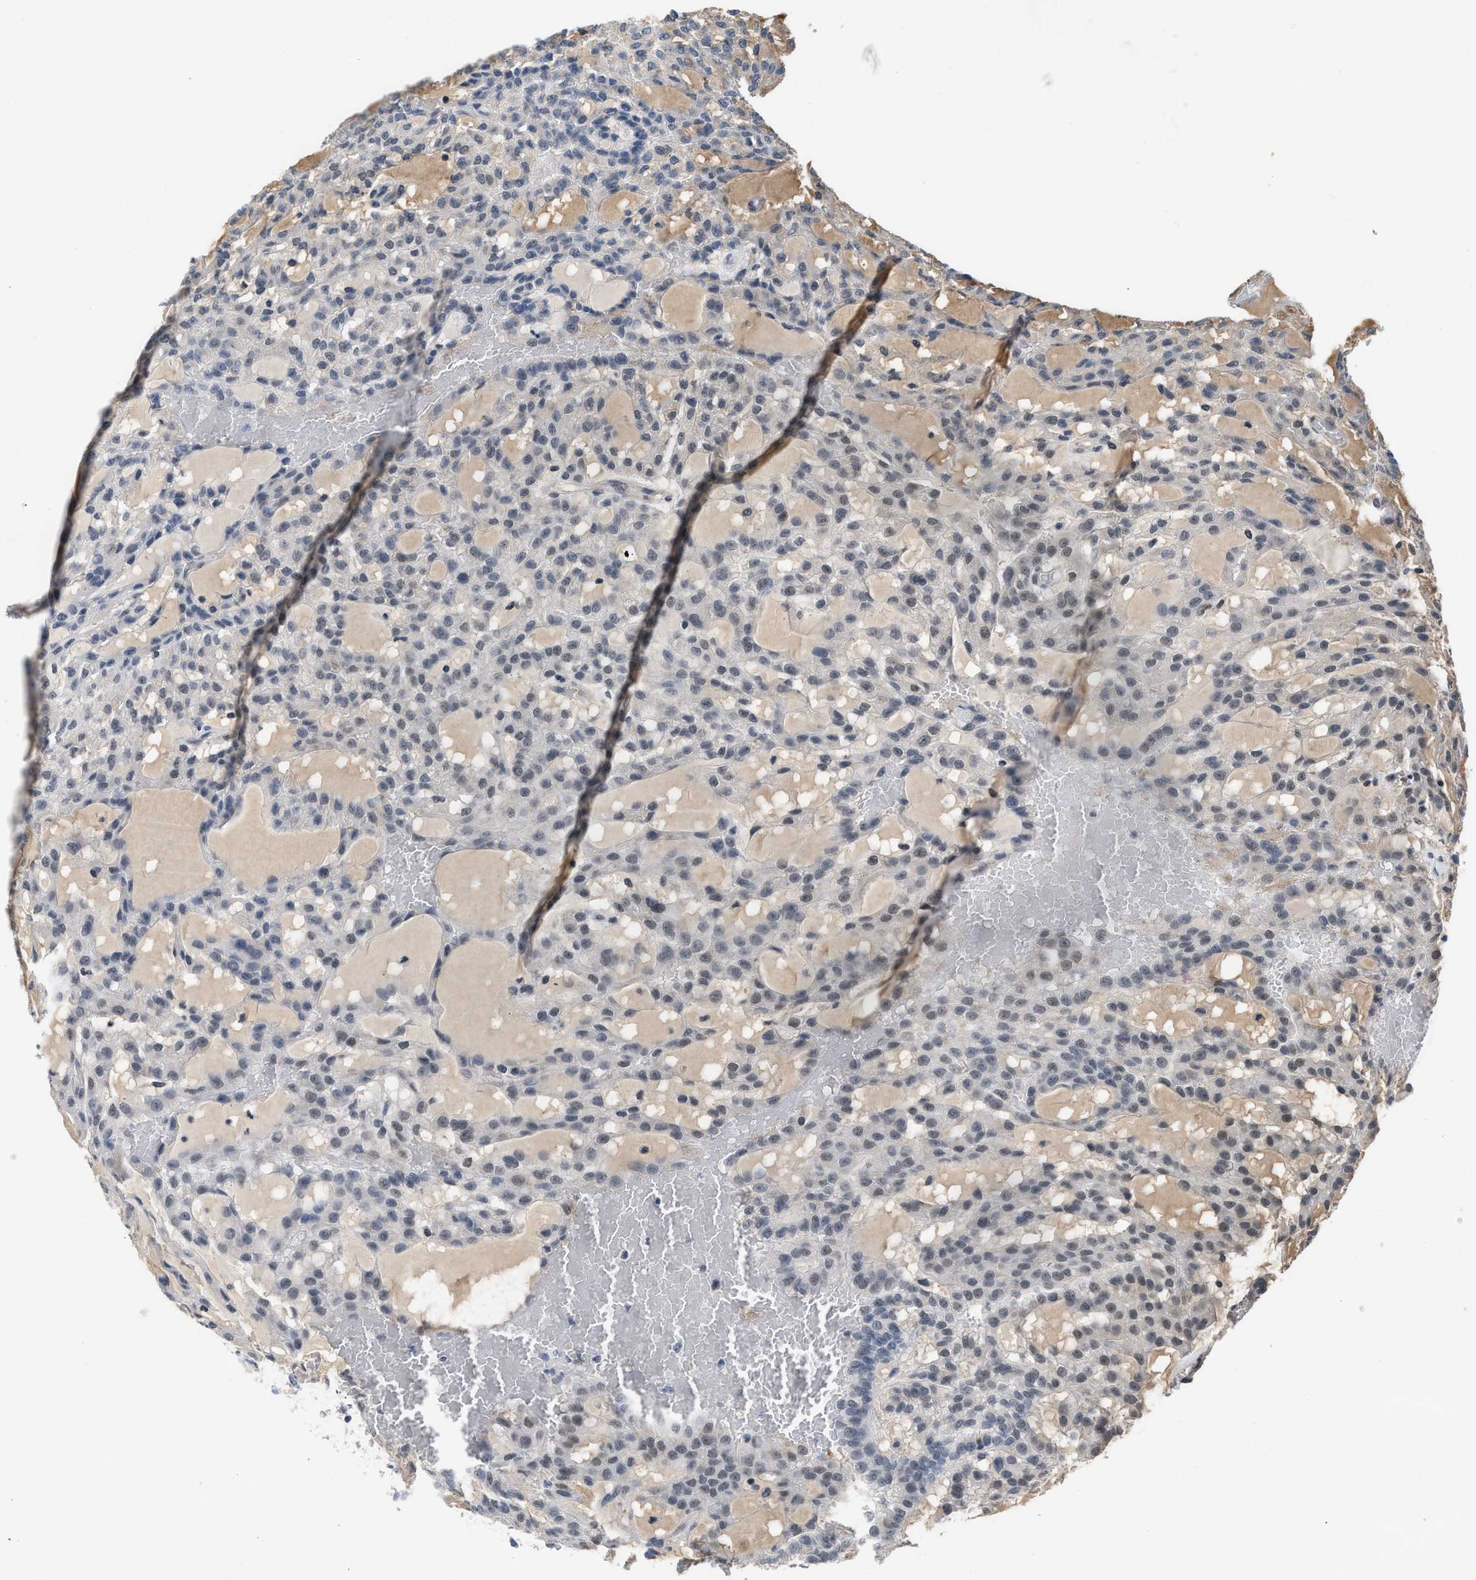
{"staining": {"intensity": "weak", "quantity": "<25%", "location": "nuclear"}, "tissue": "renal cancer", "cell_type": "Tumor cells", "image_type": "cancer", "snomed": [{"axis": "morphology", "description": "Adenocarcinoma, NOS"}, {"axis": "topography", "description": "Kidney"}], "caption": "High magnification brightfield microscopy of renal cancer (adenocarcinoma) stained with DAB (3,3'-diaminobenzidine) (brown) and counterstained with hematoxylin (blue): tumor cells show no significant positivity.", "gene": "TERF2IP", "patient": {"sex": "male", "age": 63}}